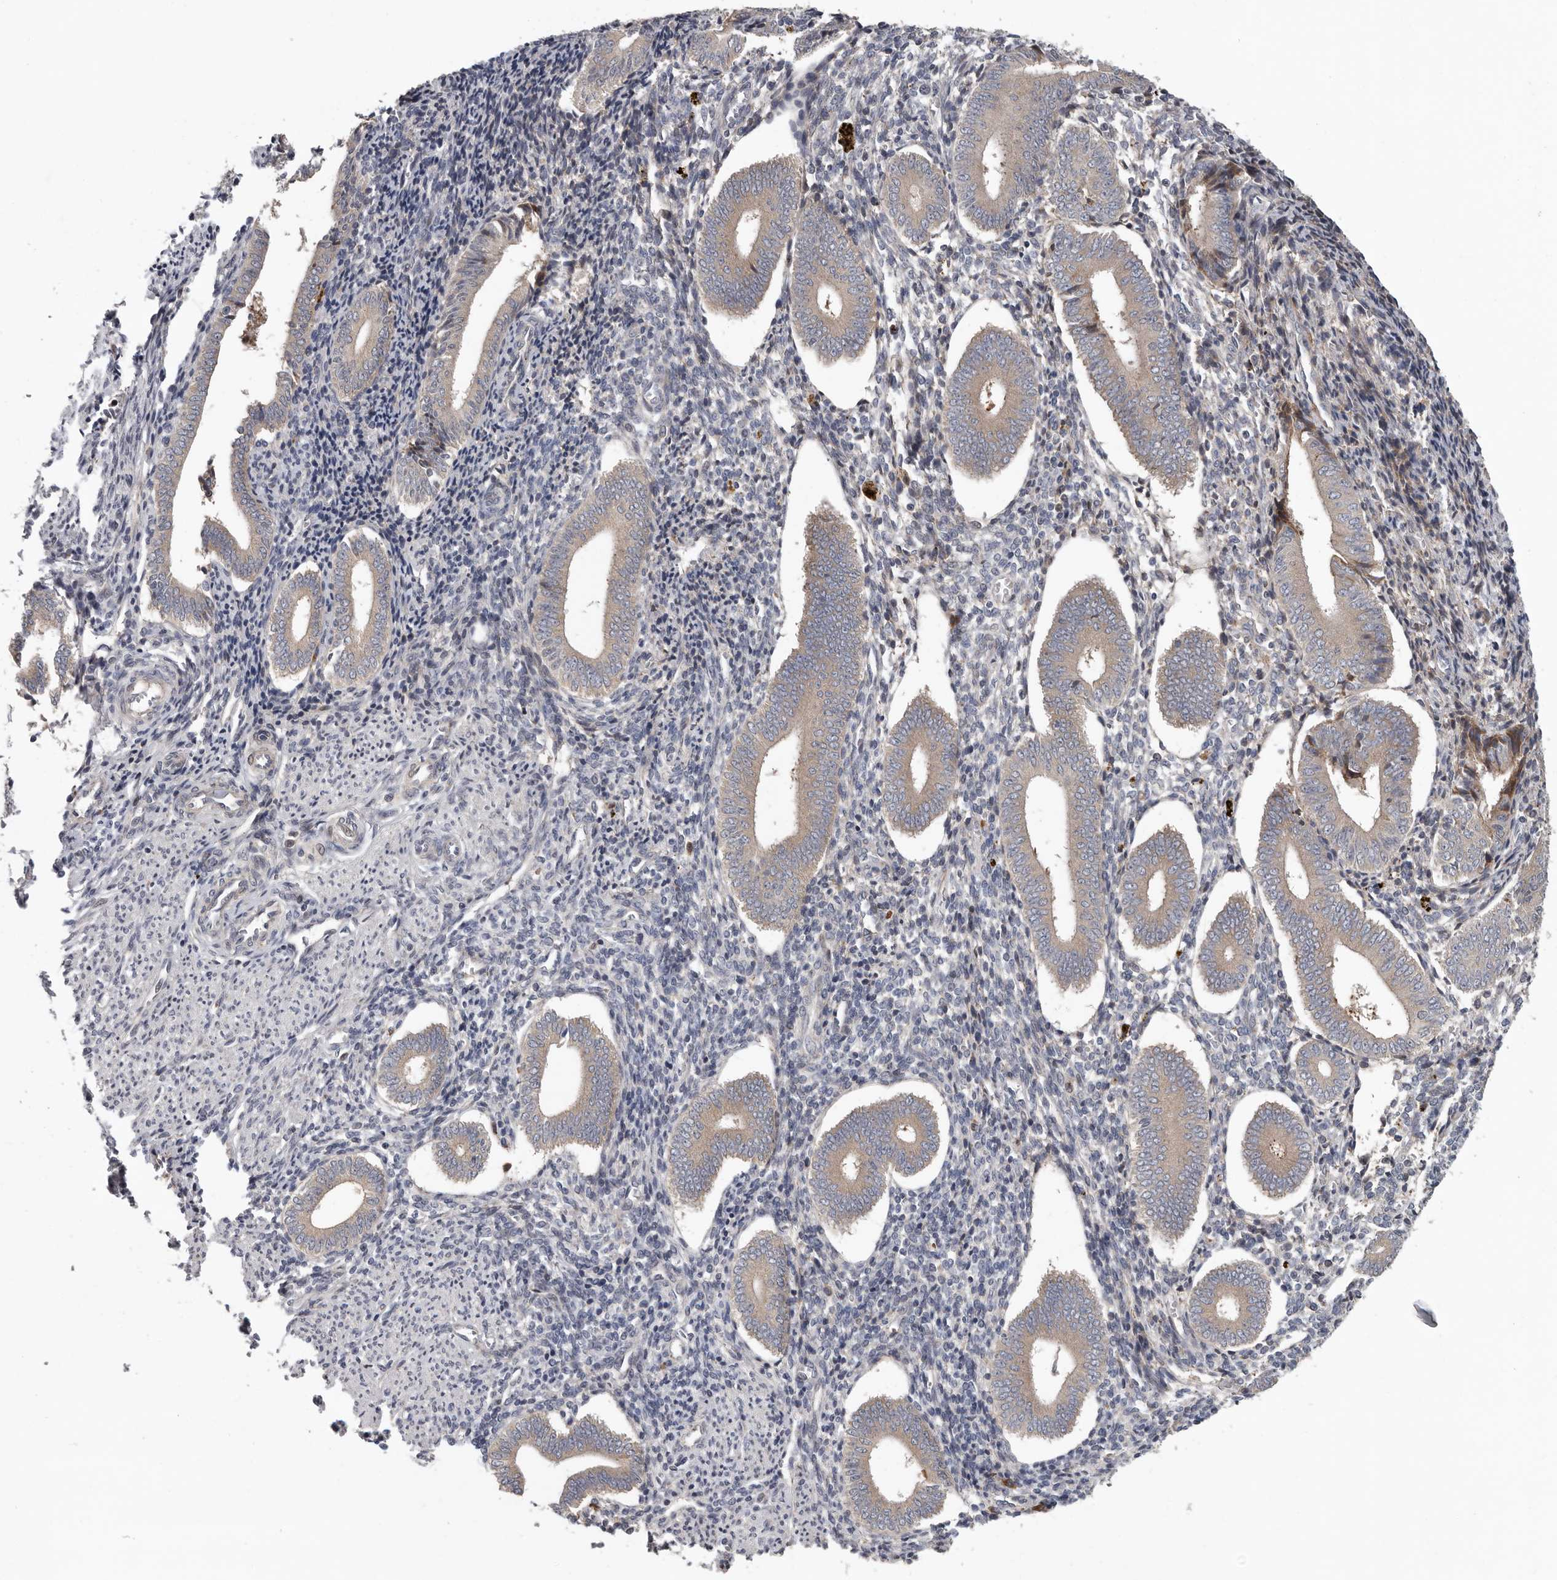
{"staining": {"intensity": "negative", "quantity": "none", "location": "none"}, "tissue": "endometrium", "cell_type": "Cells in endometrial stroma", "image_type": "normal", "snomed": [{"axis": "morphology", "description": "Normal tissue, NOS"}, {"axis": "topography", "description": "Uterus"}, {"axis": "topography", "description": "Endometrium"}], "caption": "The photomicrograph exhibits no significant expression in cells in endometrial stroma of endometrium.", "gene": "ATXN3L", "patient": {"sex": "female", "age": 33}}